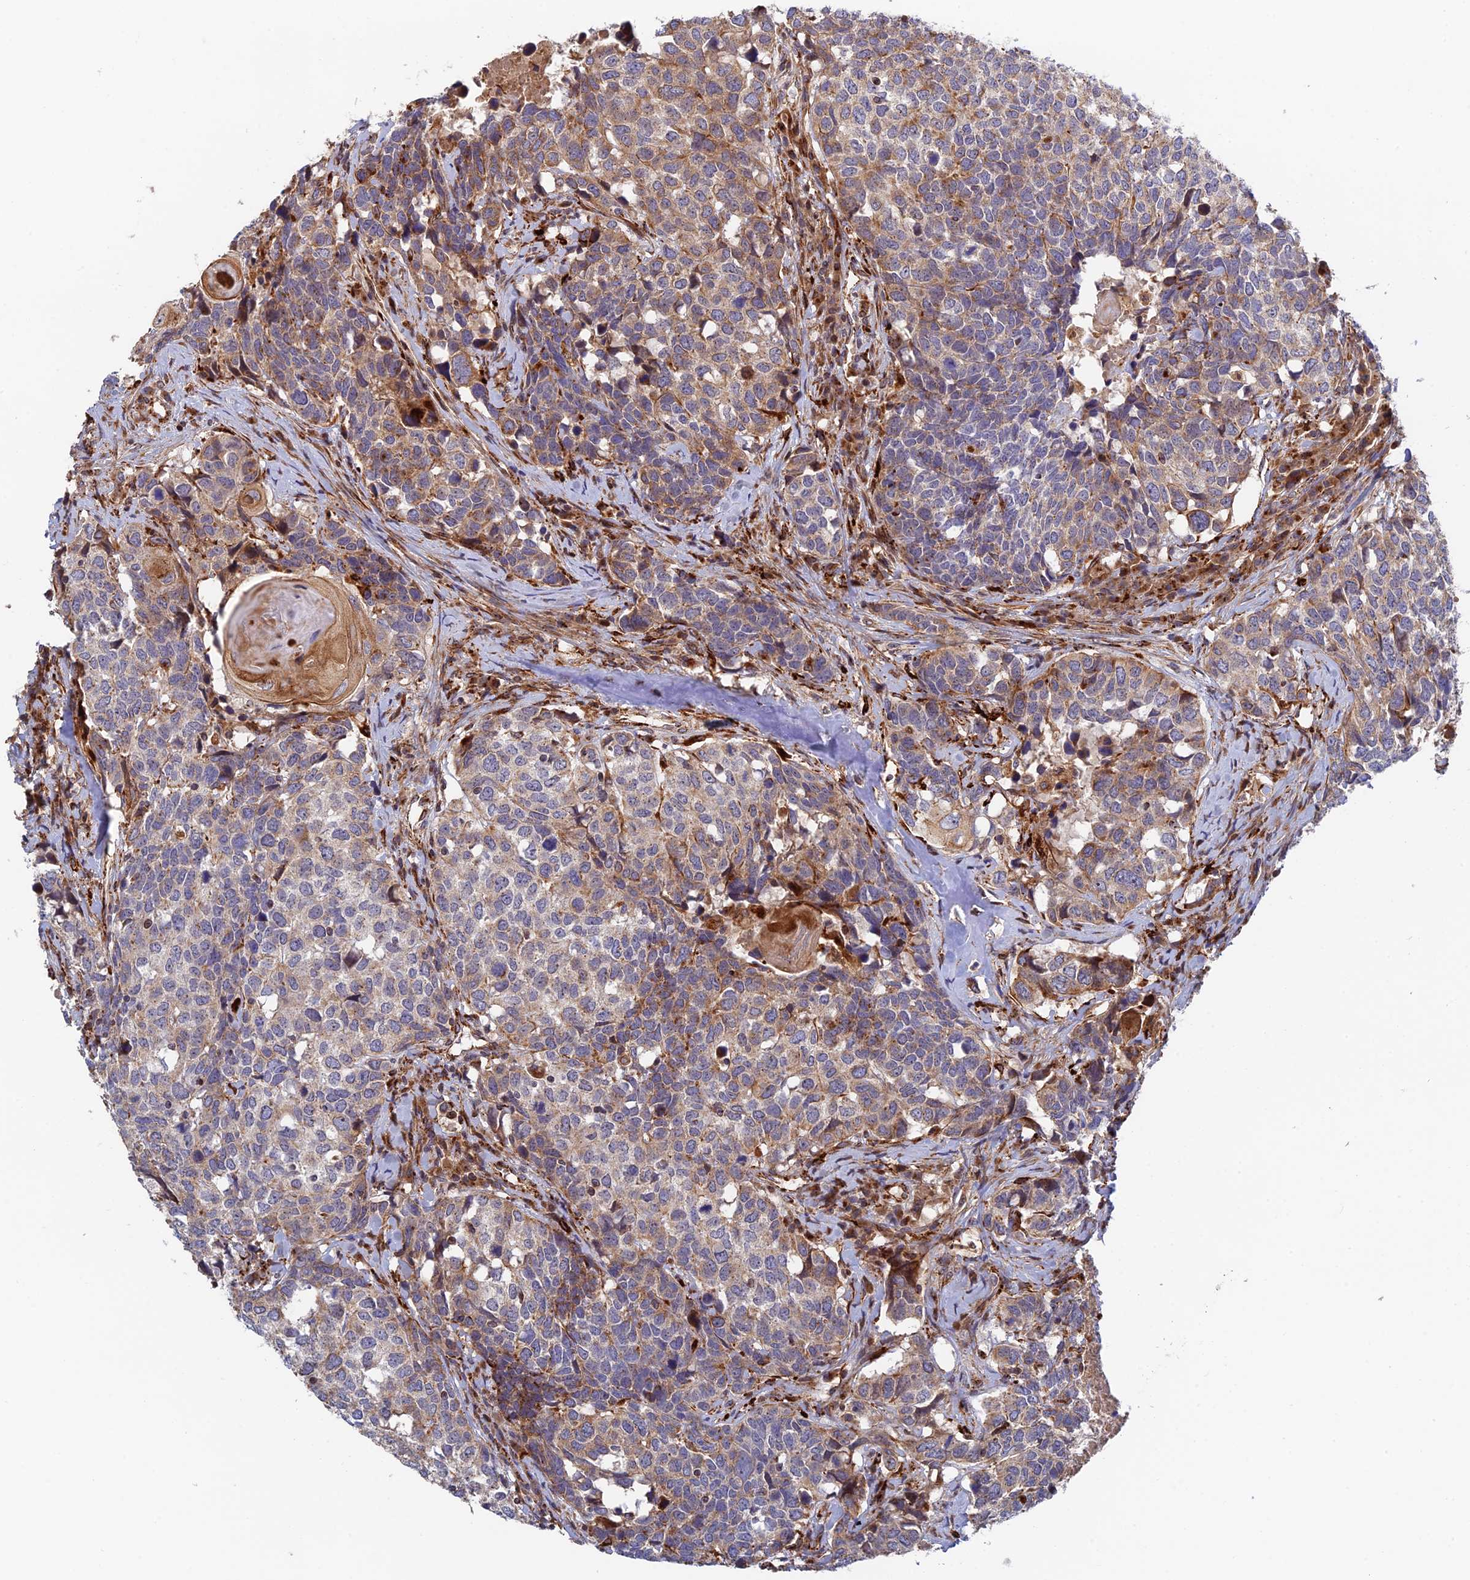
{"staining": {"intensity": "moderate", "quantity": "25%-75%", "location": "cytoplasmic/membranous"}, "tissue": "head and neck cancer", "cell_type": "Tumor cells", "image_type": "cancer", "snomed": [{"axis": "morphology", "description": "Squamous cell carcinoma, NOS"}, {"axis": "topography", "description": "Head-Neck"}], "caption": "There is medium levels of moderate cytoplasmic/membranous staining in tumor cells of head and neck cancer, as demonstrated by immunohistochemical staining (brown color).", "gene": "PPP2R3C", "patient": {"sex": "male", "age": 66}}